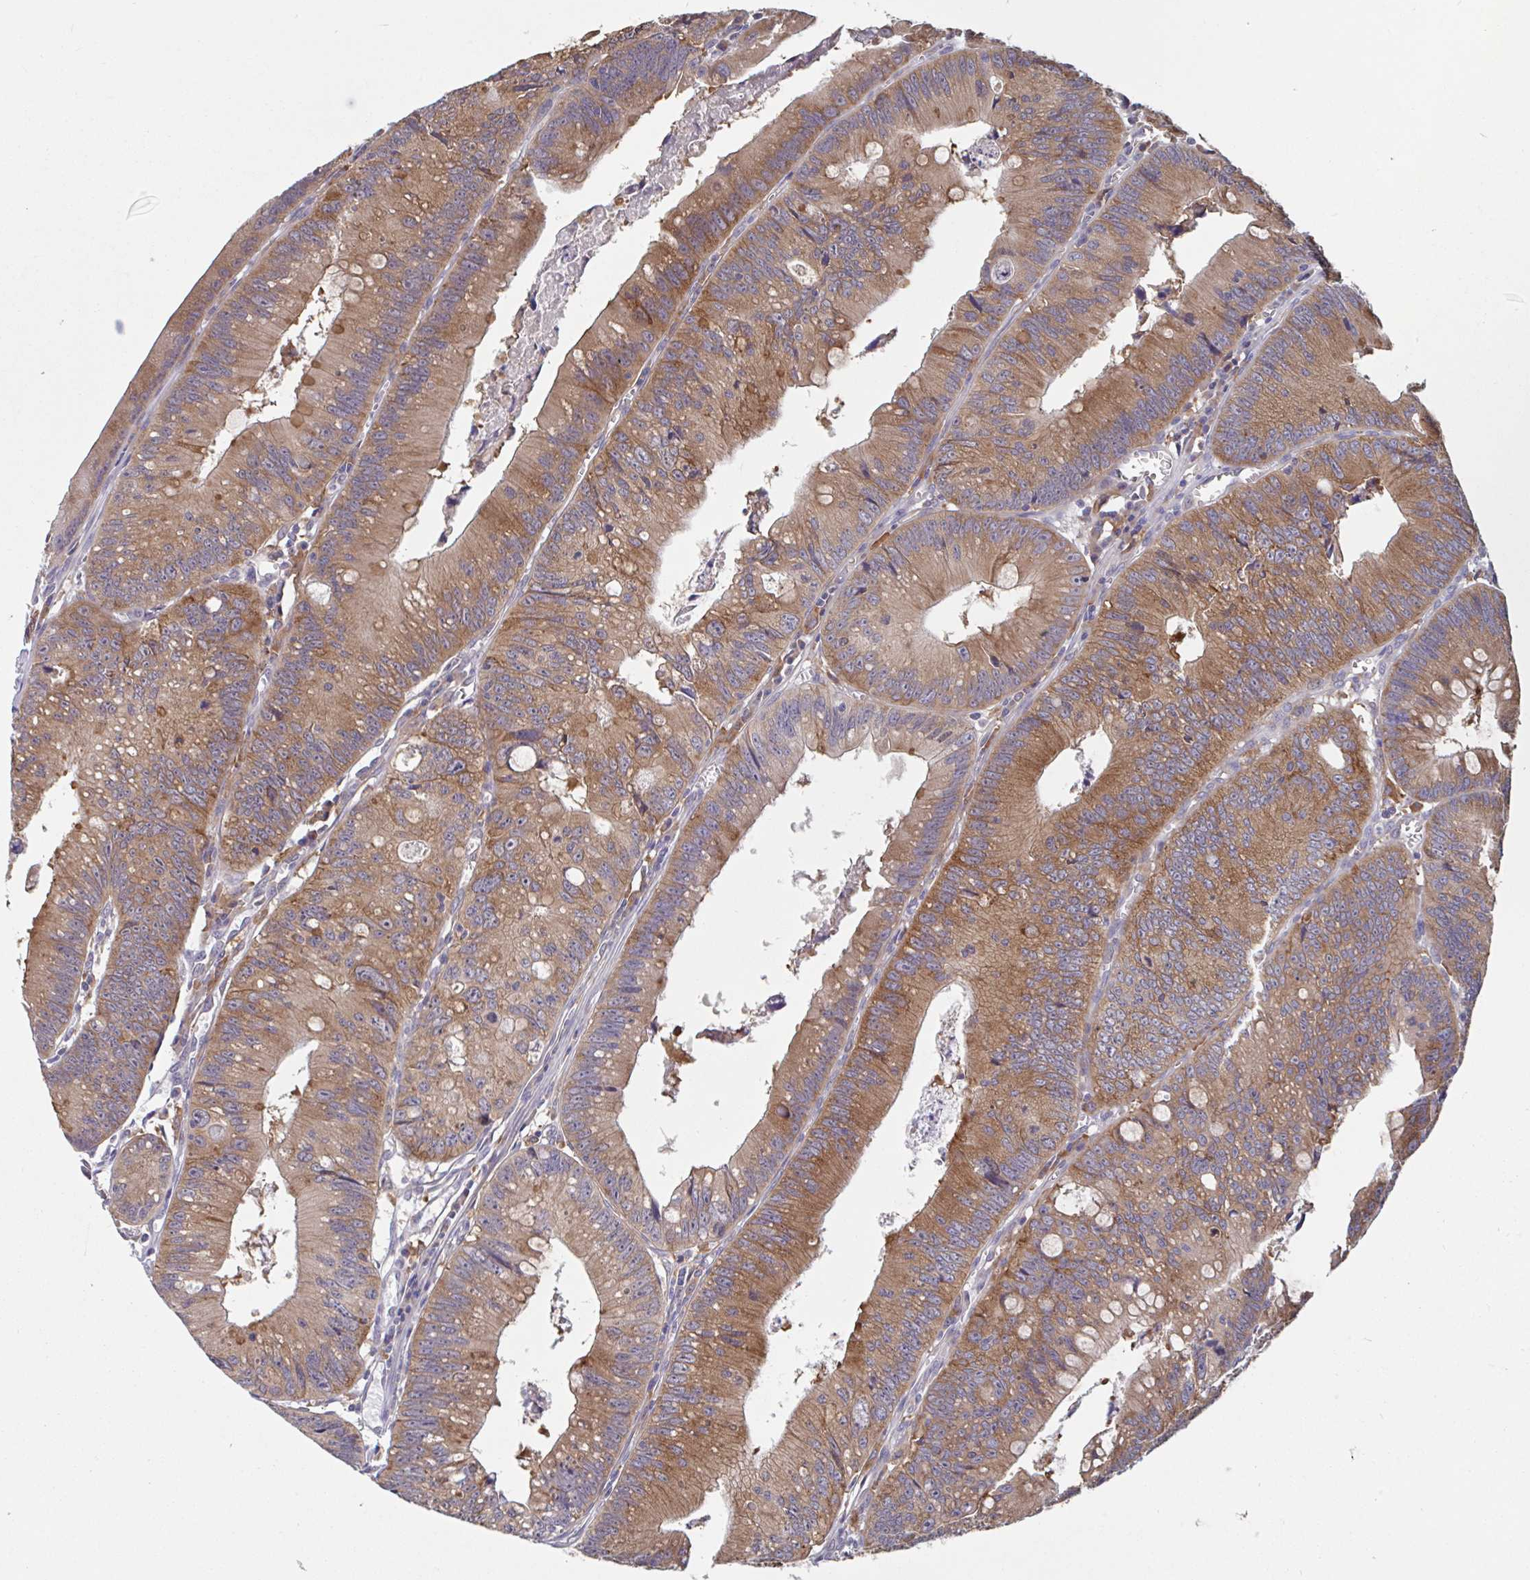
{"staining": {"intensity": "moderate", "quantity": ">75%", "location": "cytoplasmic/membranous"}, "tissue": "colorectal cancer", "cell_type": "Tumor cells", "image_type": "cancer", "snomed": [{"axis": "morphology", "description": "Adenocarcinoma, NOS"}, {"axis": "topography", "description": "Rectum"}], "caption": "Immunohistochemistry staining of colorectal adenocarcinoma, which exhibits medium levels of moderate cytoplasmic/membranous positivity in about >75% of tumor cells indicating moderate cytoplasmic/membranous protein expression. The staining was performed using DAB (brown) for protein detection and nuclei were counterstained in hematoxylin (blue).", "gene": "SNX8", "patient": {"sex": "female", "age": 81}}